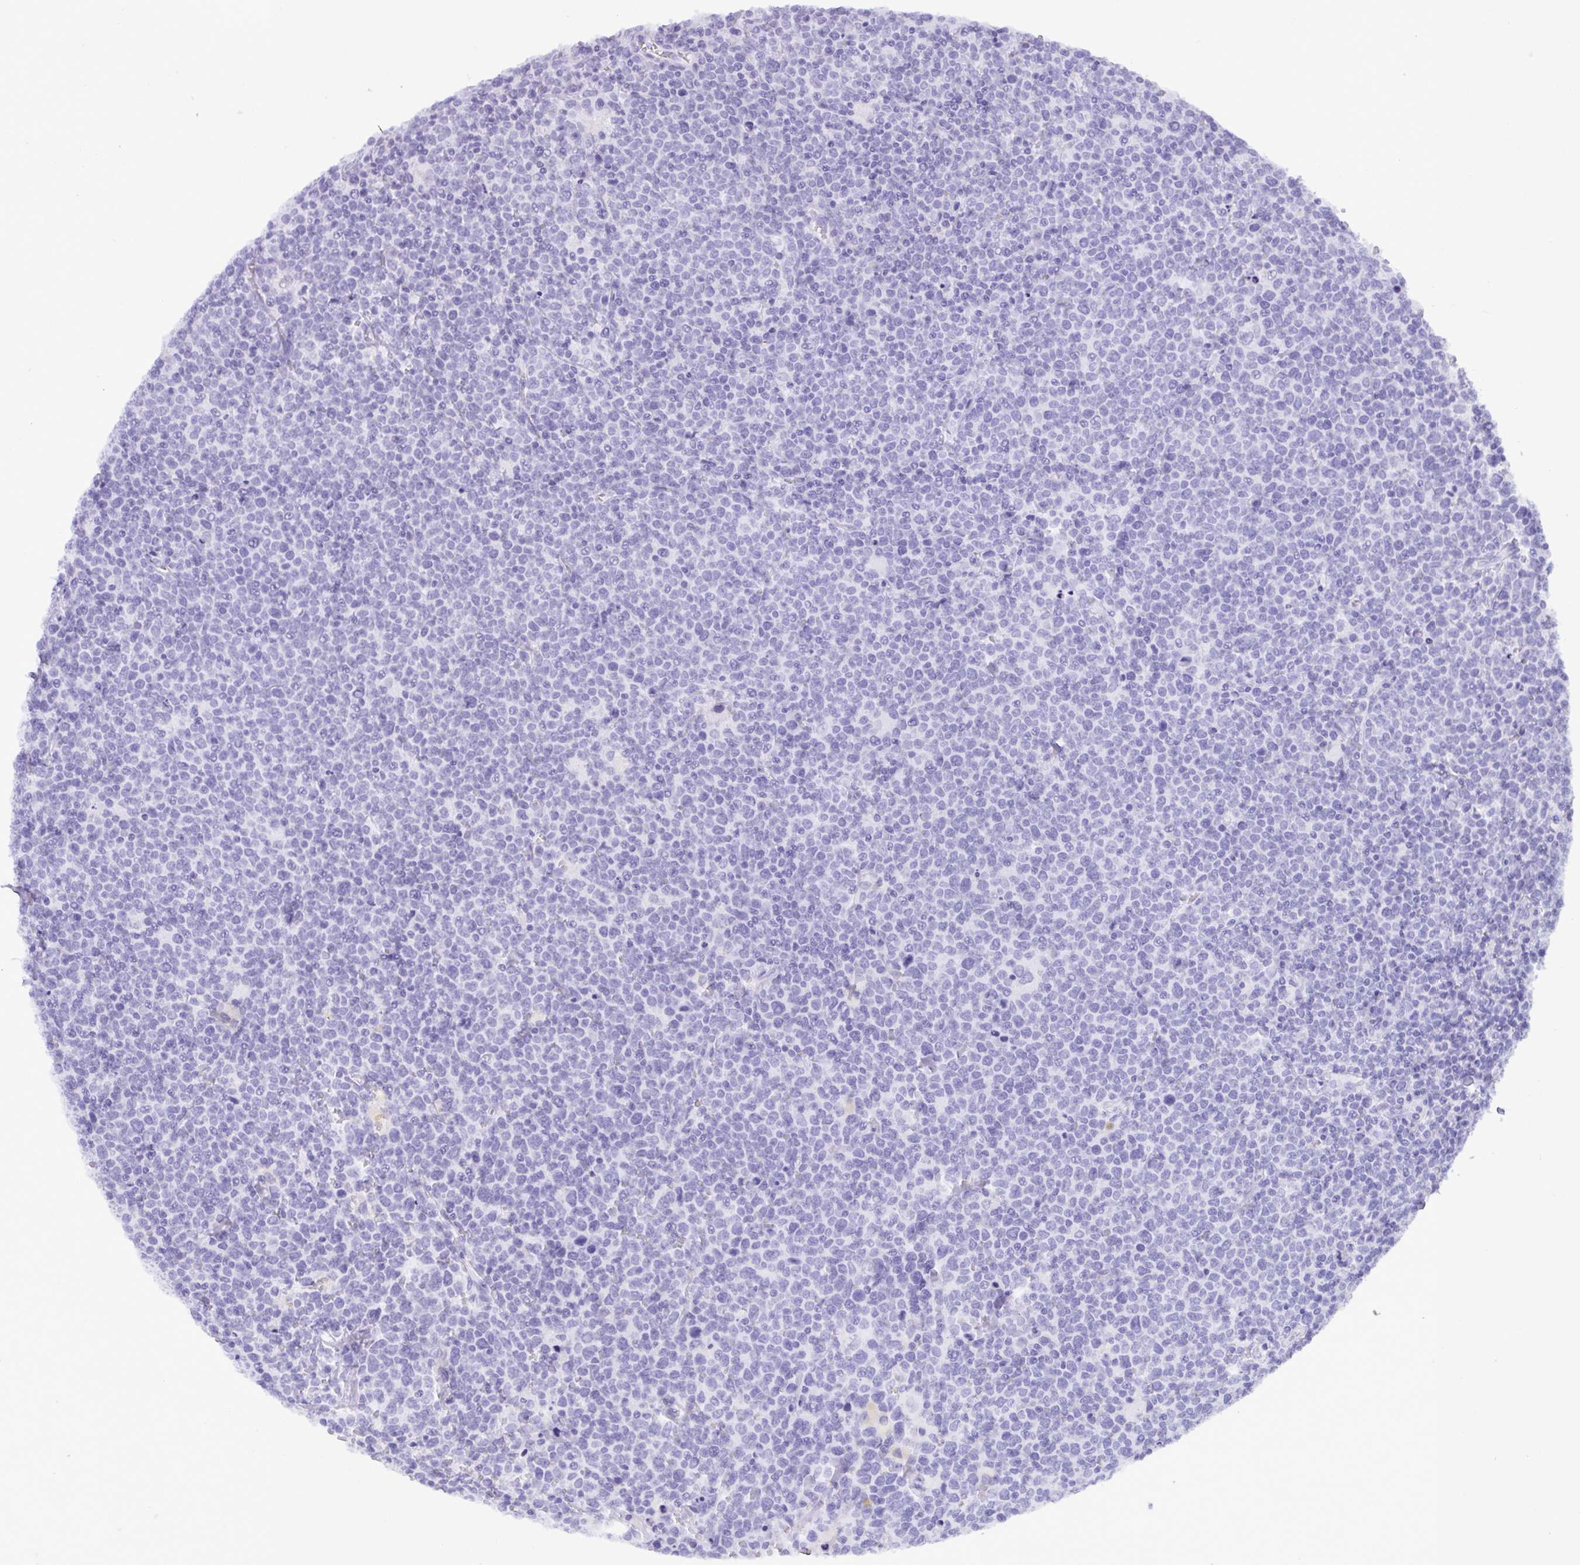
{"staining": {"intensity": "negative", "quantity": "none", "location": "none"}, "tissue": "lymphoma", "cell_type": "Tumor cells", "image_type": "cancer", "snomed": [{"axis": "morphology", "description": "Malignant lymphoma, non-Hodgkin's type, High grade"}, {"axis": "topography", "description": "Lymph node"}], "caption": "High power microscopy histopathology image of an IHC image of lymphoma, revealing no significant staining in tumor cells.", "gene": "C4orf33", "patient": {"sex": "male", "age": 61}}